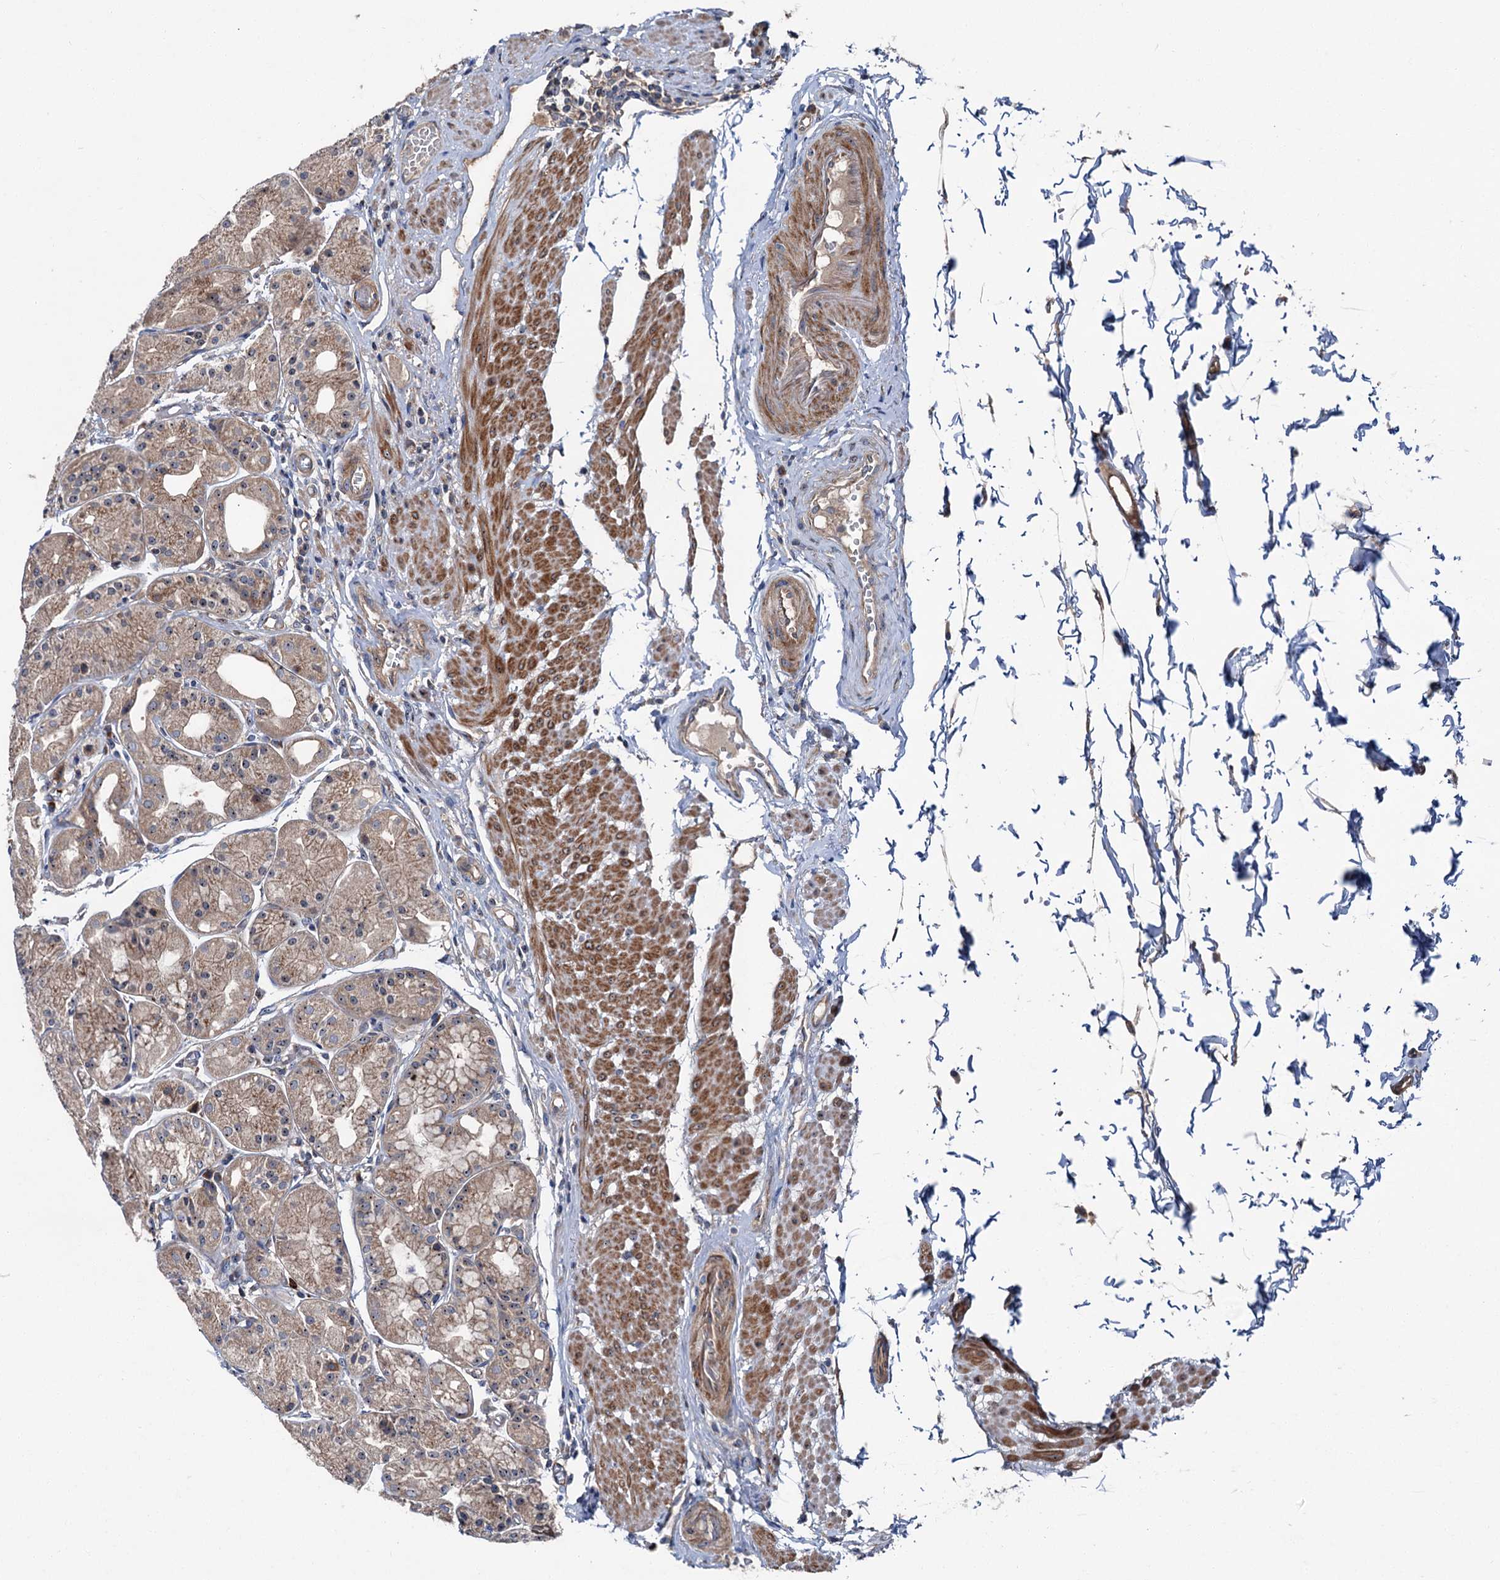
{"staining": {"intensity": "moderate", "quantity": ">75%", "location": "cytoplasmic/membranous"}, "tissue": "stomach", "cell_type": "Glandular cells", "image_type": "normal", "snomed": [{"axis": "morphology", "description": "Normal tissue, NOS"}, {"axis": "topography", "description": "Stomach, upper"}], "caption": "A medium amount of moderate cytoplasmic/membranous positivity is identified in about >75% of glandular cells in unremarkable stomach. Using DAB (brown) and hematoxylin (blue) stains, captured at high magnification using brightfield microscopy.", "gene": "SLC22A25", "patient": {"sex": "male", "age": 72}}